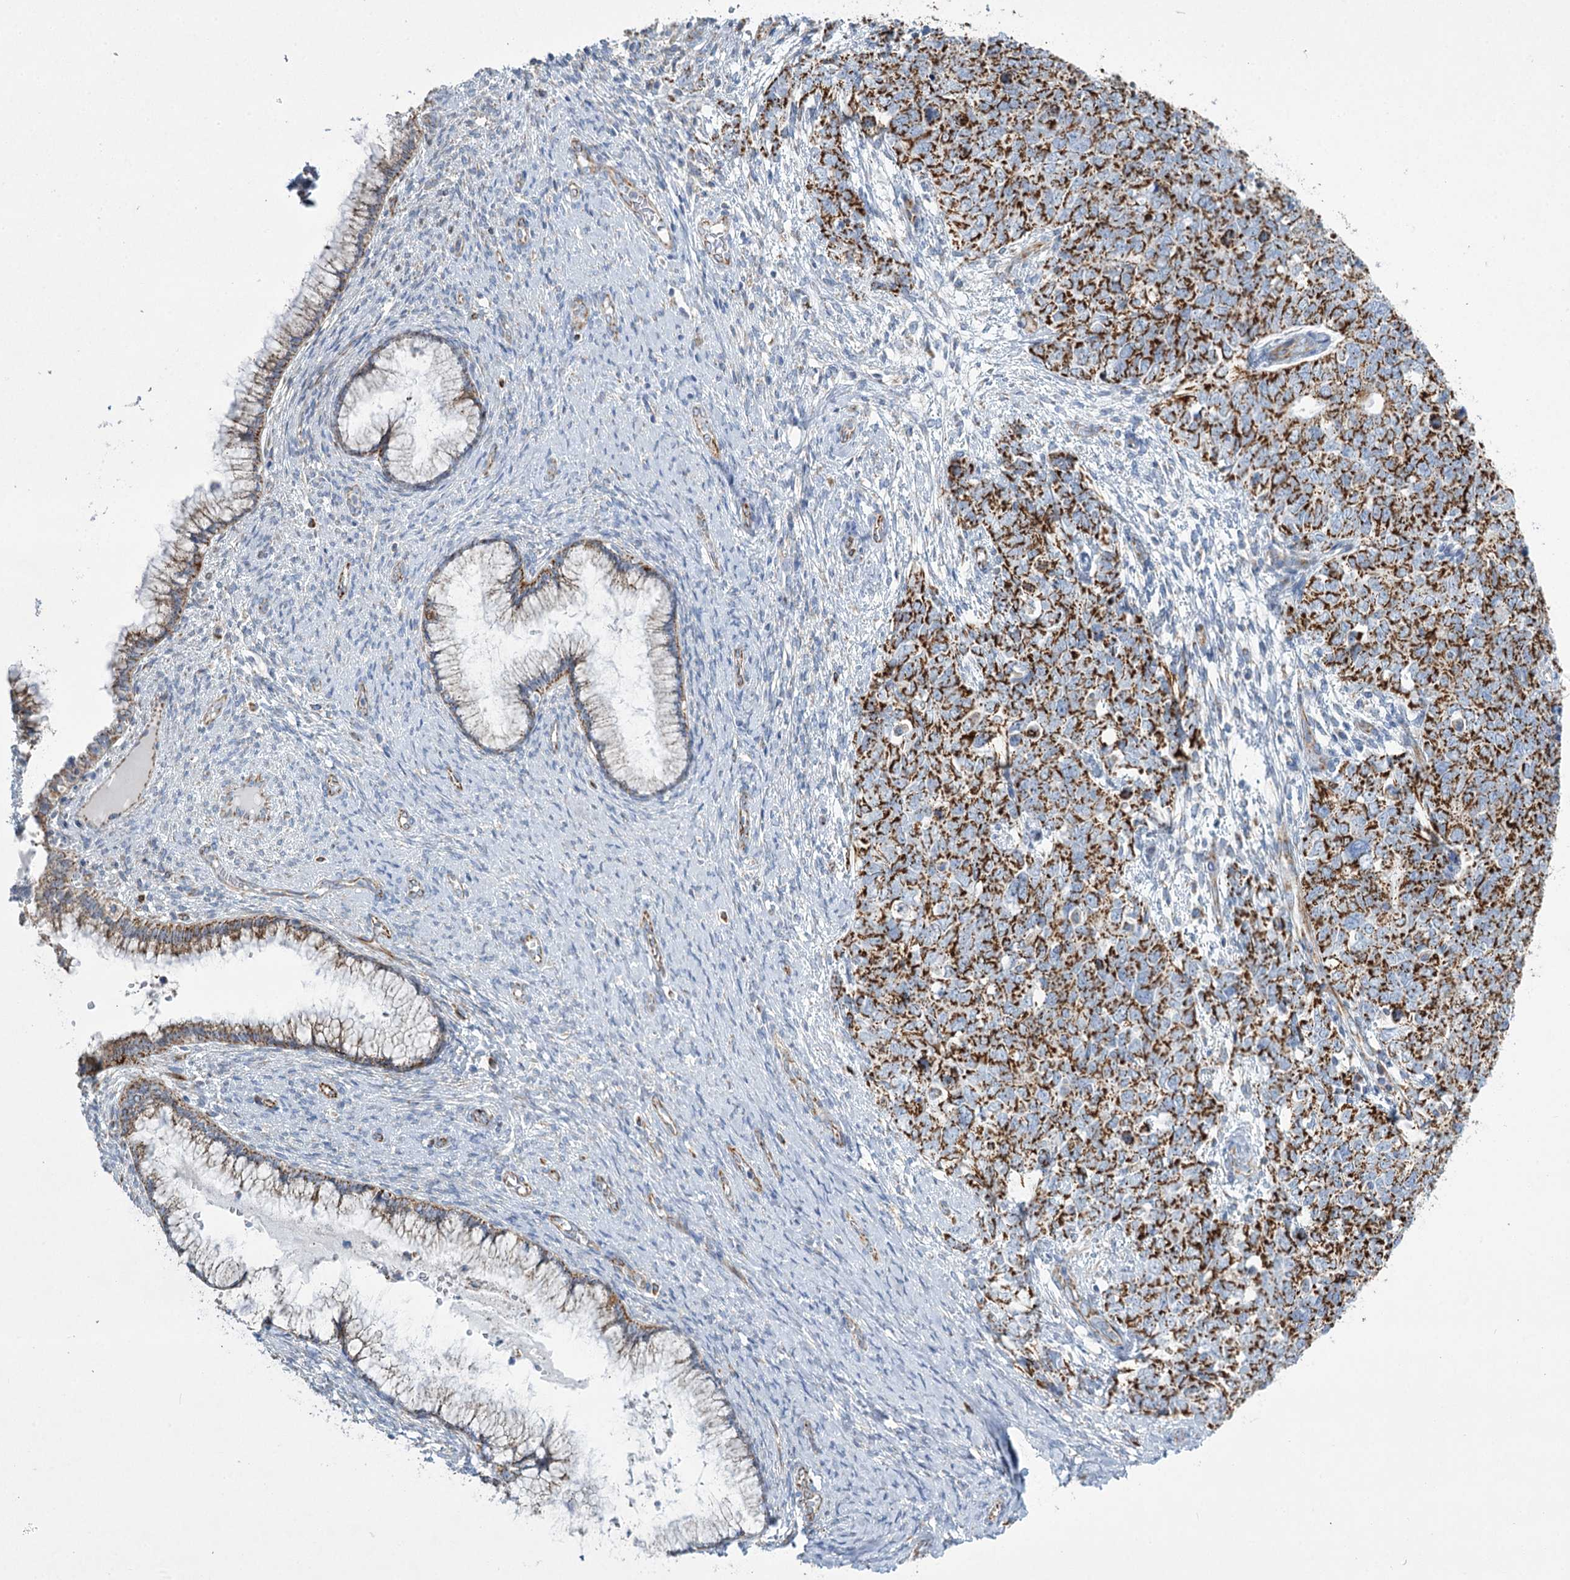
{"staining": {"intensity": "strong", "quantity": ">75%", "location": "cytoplasmic/membranous"}, "tissue": "cervical cancer", "cell_type": "Tumor cells", "image_type": "cancer", "snomed": [{"axis": "morphology", "description": "Squamous cell carcinoma, NOS"}, {"axis": "topography", "description": "Cervix"}], "caption": "An IHC image of neoplastic tissue is shown. Protein staining in brown shows strong cytoplasmic/membranous positivity in cervical cancer within tumor cells.", "gene": "DHTKD1", "patient": {"sex": "female", "age": 63}}